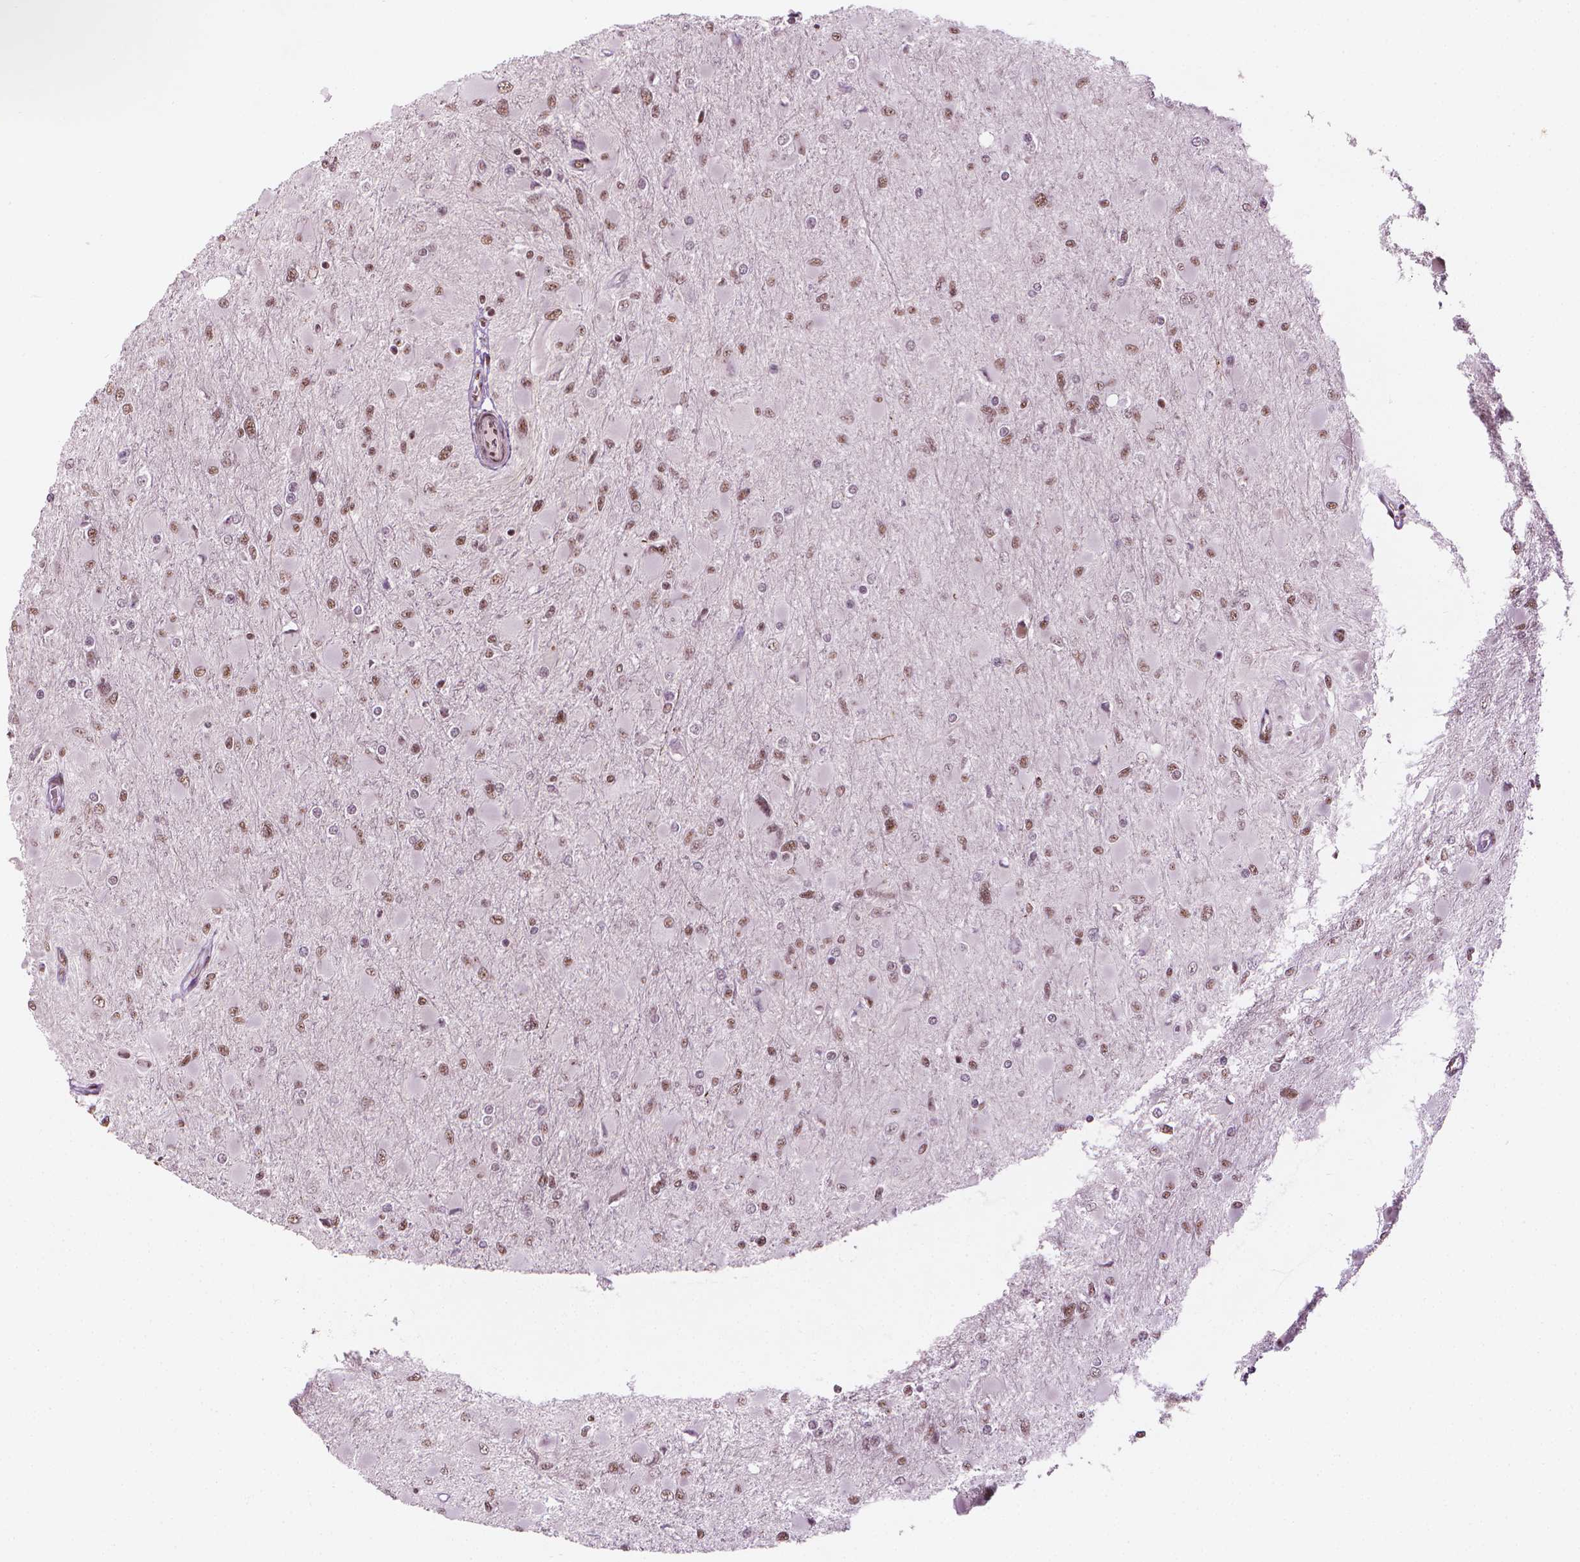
{"staining": {"intensity": "moderate", "quantity": ">75%", "location": "nuclear"}, "tissue": "glioma", "cell_type": "Tumor cells", "image_type": "cancer", "snomed": [{"axis": "morphology", "description": "Glioma, malignant, High grade"}, {"axis": "topography", "description": "Cerebral cortex"}], "caption": "A histopathology image of high-grade glioma (malignant) stained for a protein displays moderate nuclear brown staining in tumor cells.", "gene": "ELF2", "patient": {"sex": "female", "age": 36}}